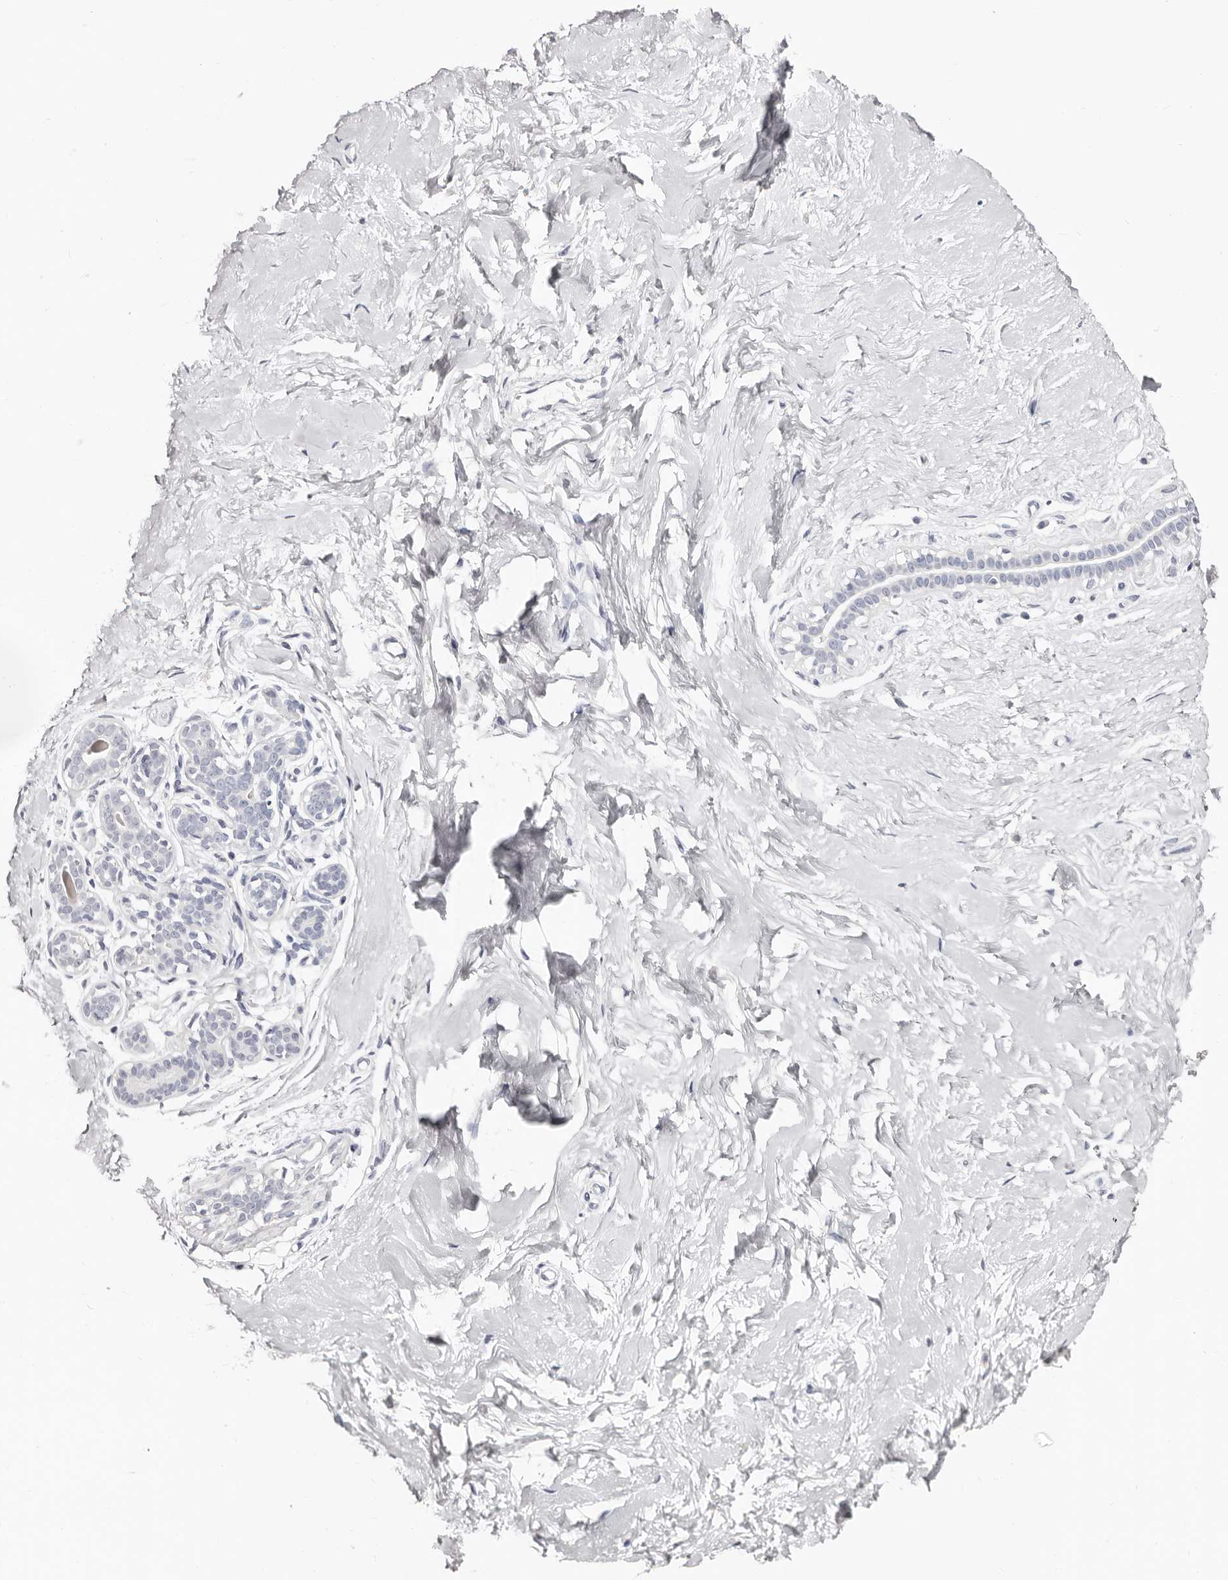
{"staining": {"intensity": "negative", "quantity": "none", "location": "none"}, "tissue": "breast", "cell_type": "Glandular cells", "image_type": "normal", "snomed": [{"axis": "morphology", "description": "Normal tissue, NOS"}, {"axis": "morphology", "description": "Adenoma, NOS"}, {"axis": "topography", "description": "Breast"}], "caption": "Immunohistochemistry histopathology image of normal human breast stained for a protein (brown), which displays no staining in glandular cells. (Immunohistochemistry (ihc), brightfield microscopy, high magnification).", "gene": "AKNAD1", "patient": {"sex": "female", "age": 23}}